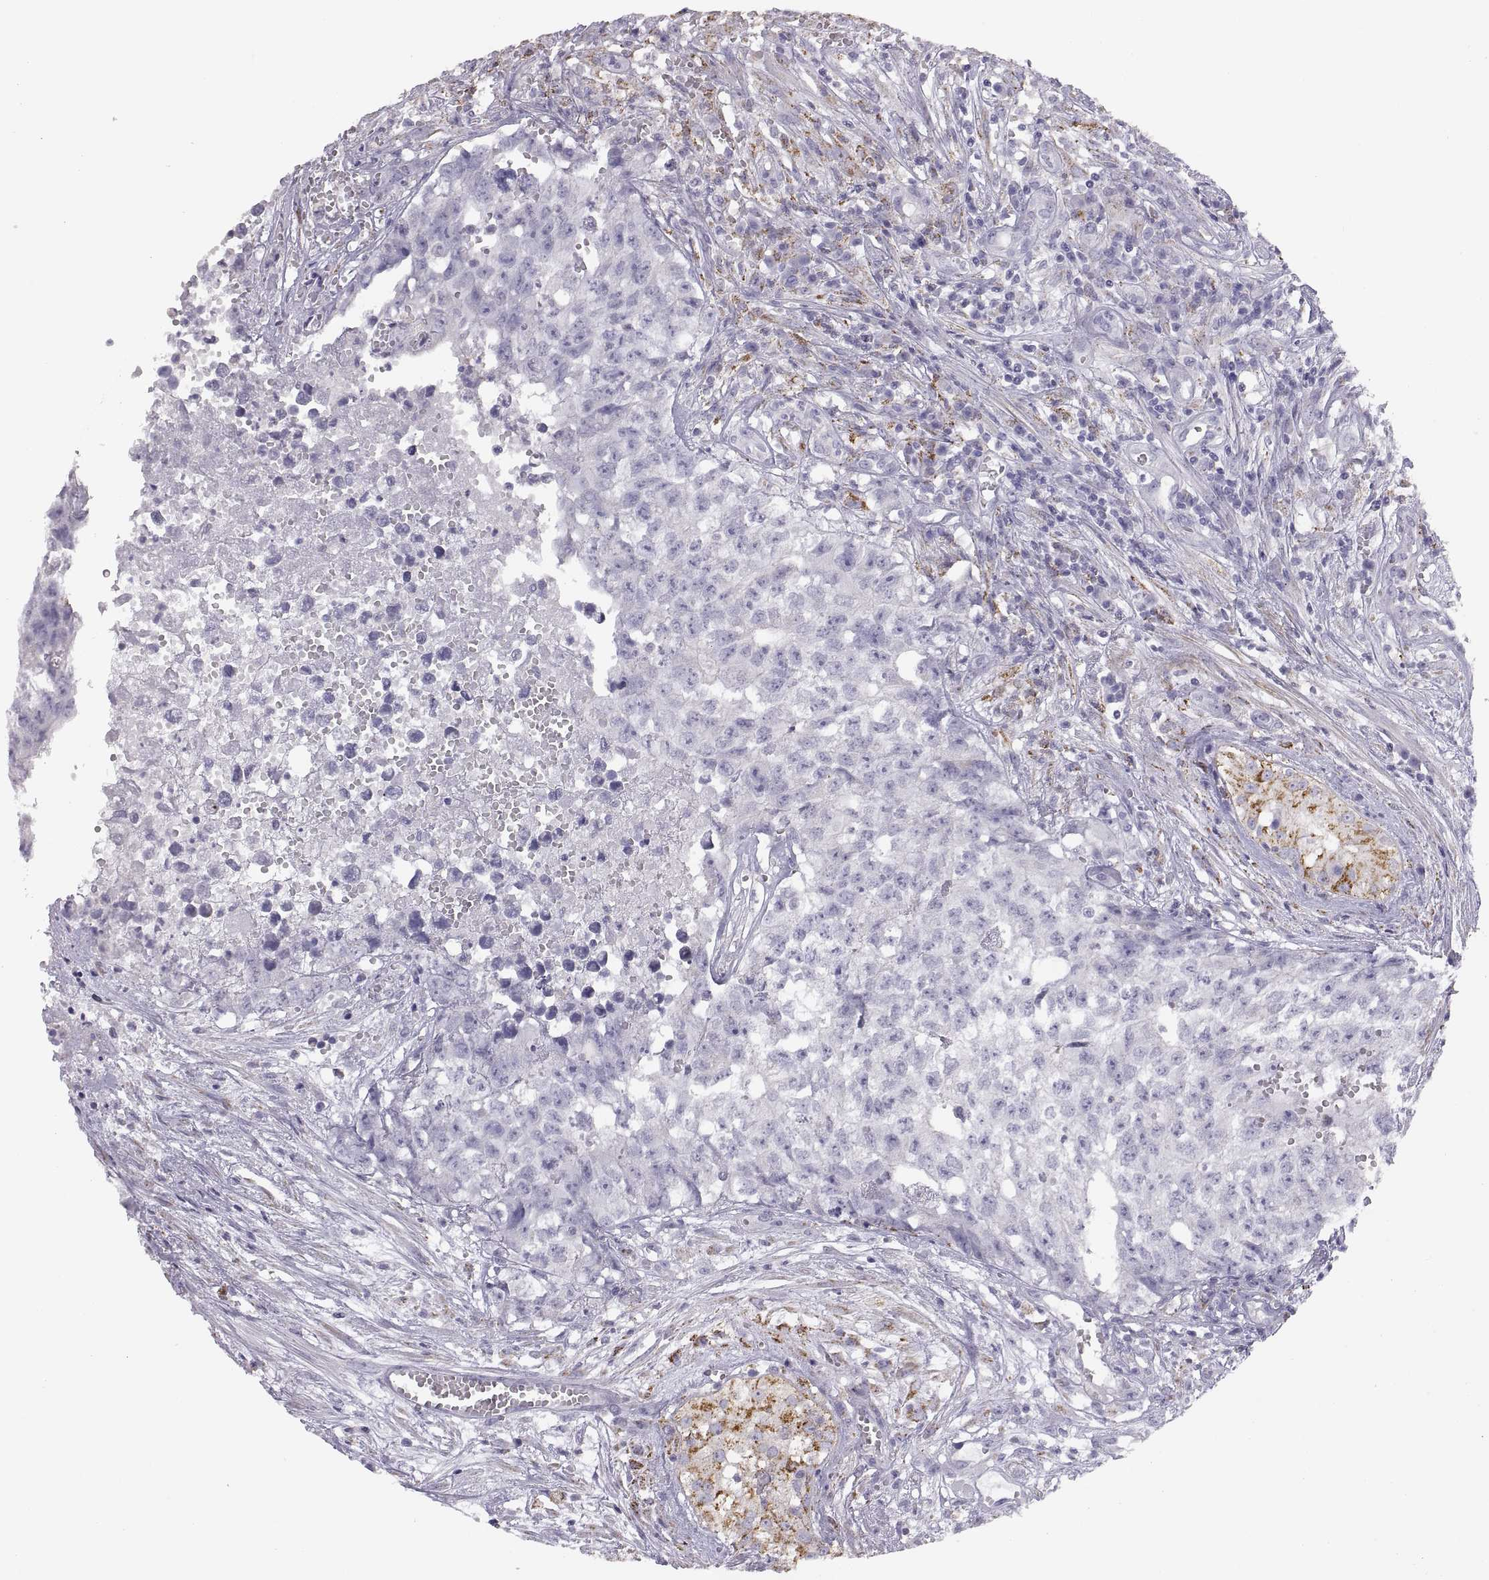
{"staining": {"intensity": "negative", "quantity": "none", "location": "none"}, "tissue": "testis cancer", "cell_type": "Tumor cells", "image_type": "cancer", "snomed": [{"axis": "morphology", "description": "Seminoma, NOS"}, {"axis": "morphology", "description": "Carcinoma, Embryonal, NOS"}, {"axis": "topography", "description": "Testis"}], "caption": "Immunohistochemistry (IHC) micrograph of testis cancer stained for a protein (brown), which displays no staining in tumor cells.", "gene": "COL9A3", "patient": {"sex": "male", "age": 22}}